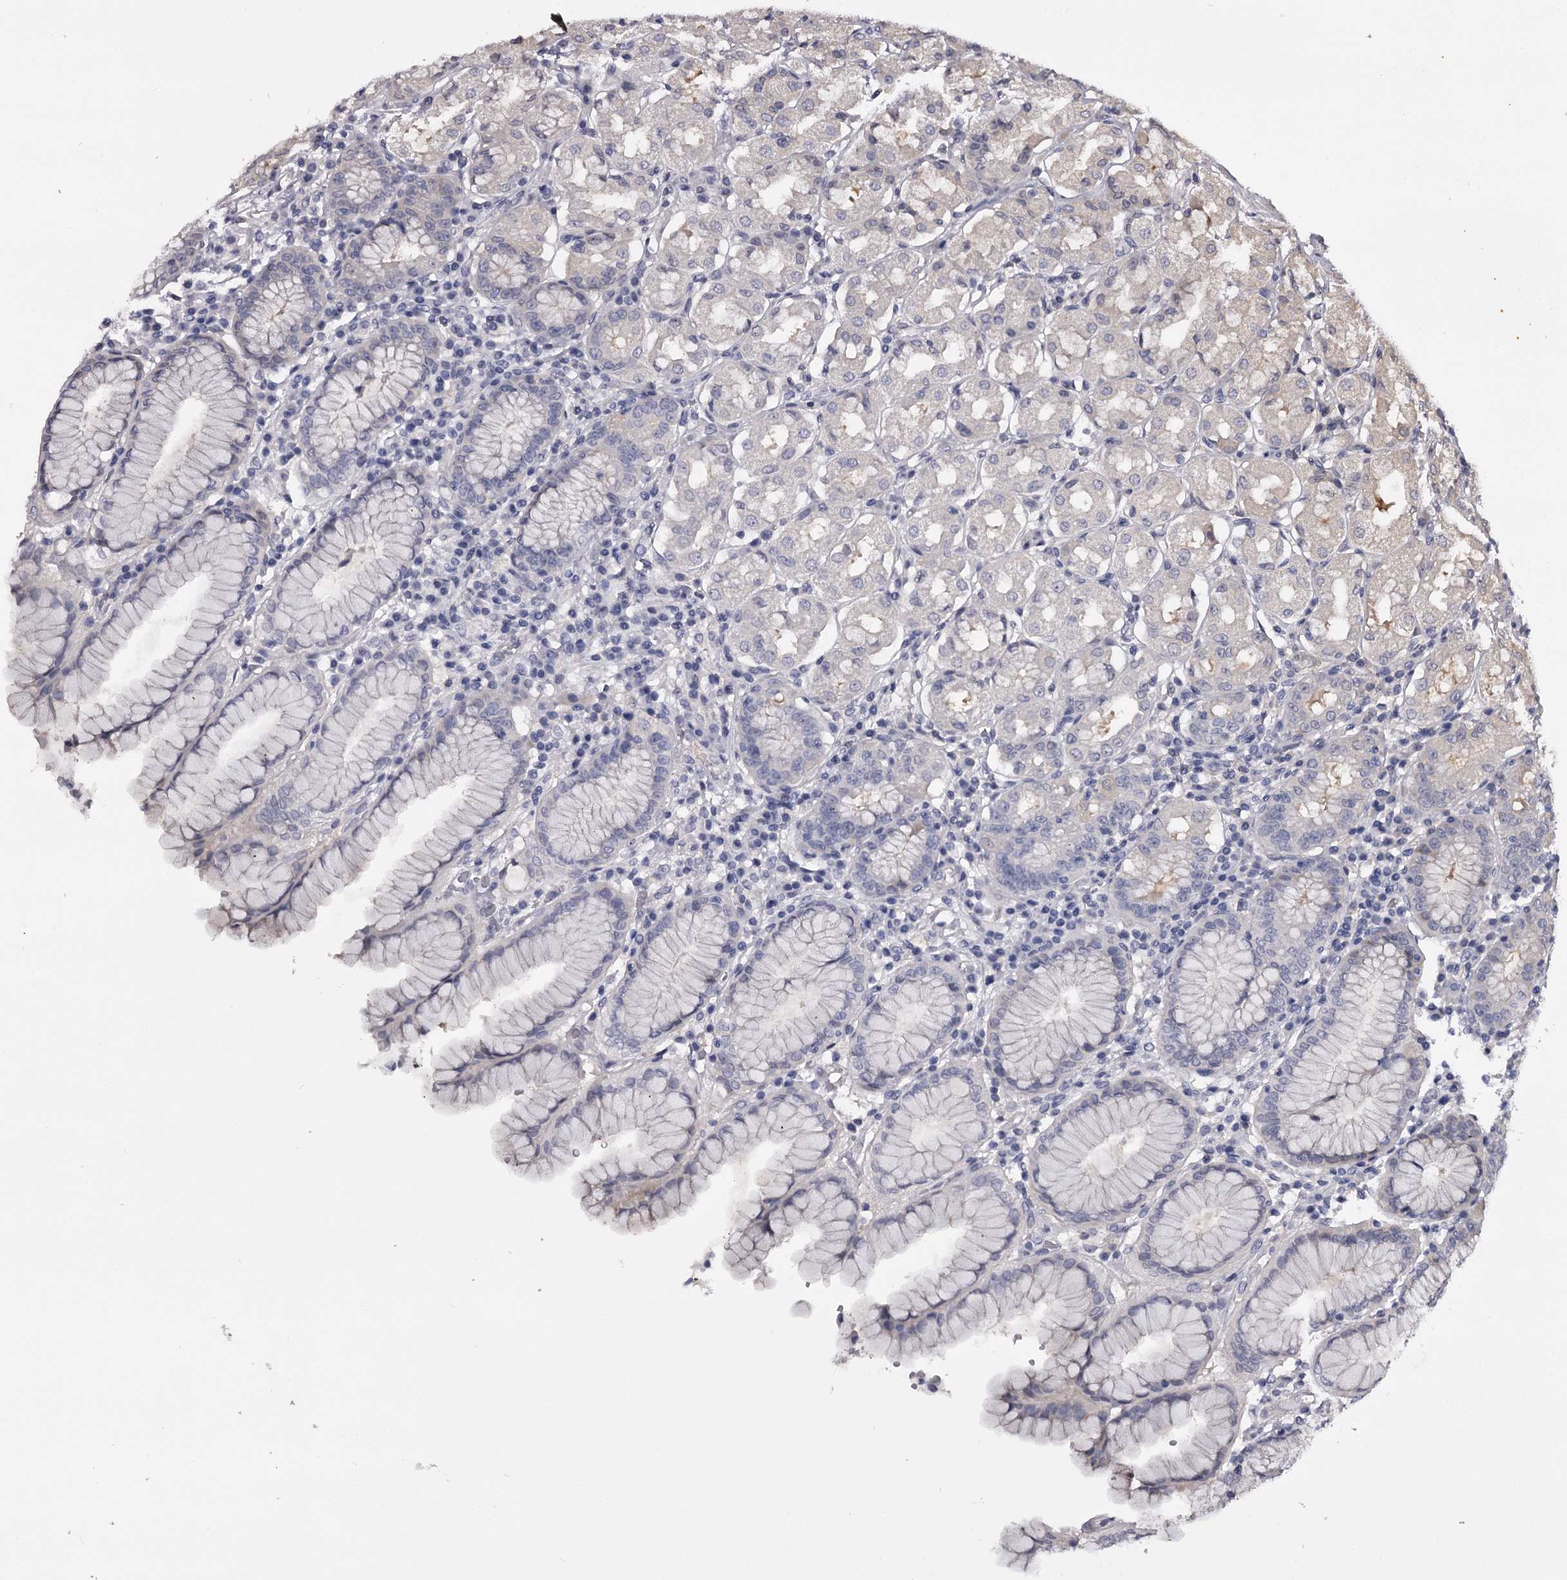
{"staining": {"intensity": "negative", "quantity": "none", "location": "none"}, "tissue": "stomach", "cell_type": "Glandular cells", "image_type": "normal", "snomed": [{"axis": "morphology", "description": "Normal tissue, NOS"}, {"axis": "topography", "description": "Stomach"}, {"axis": "topography", "description": "Stomach, lower"}], "caption": "A high-resolution histopathology image shows IHC staining of unremarkable stomach, which displays no significant positivity in glandular cells.", "gene": "GSTO1", "patient": {"sex": "female", "age": 56}}